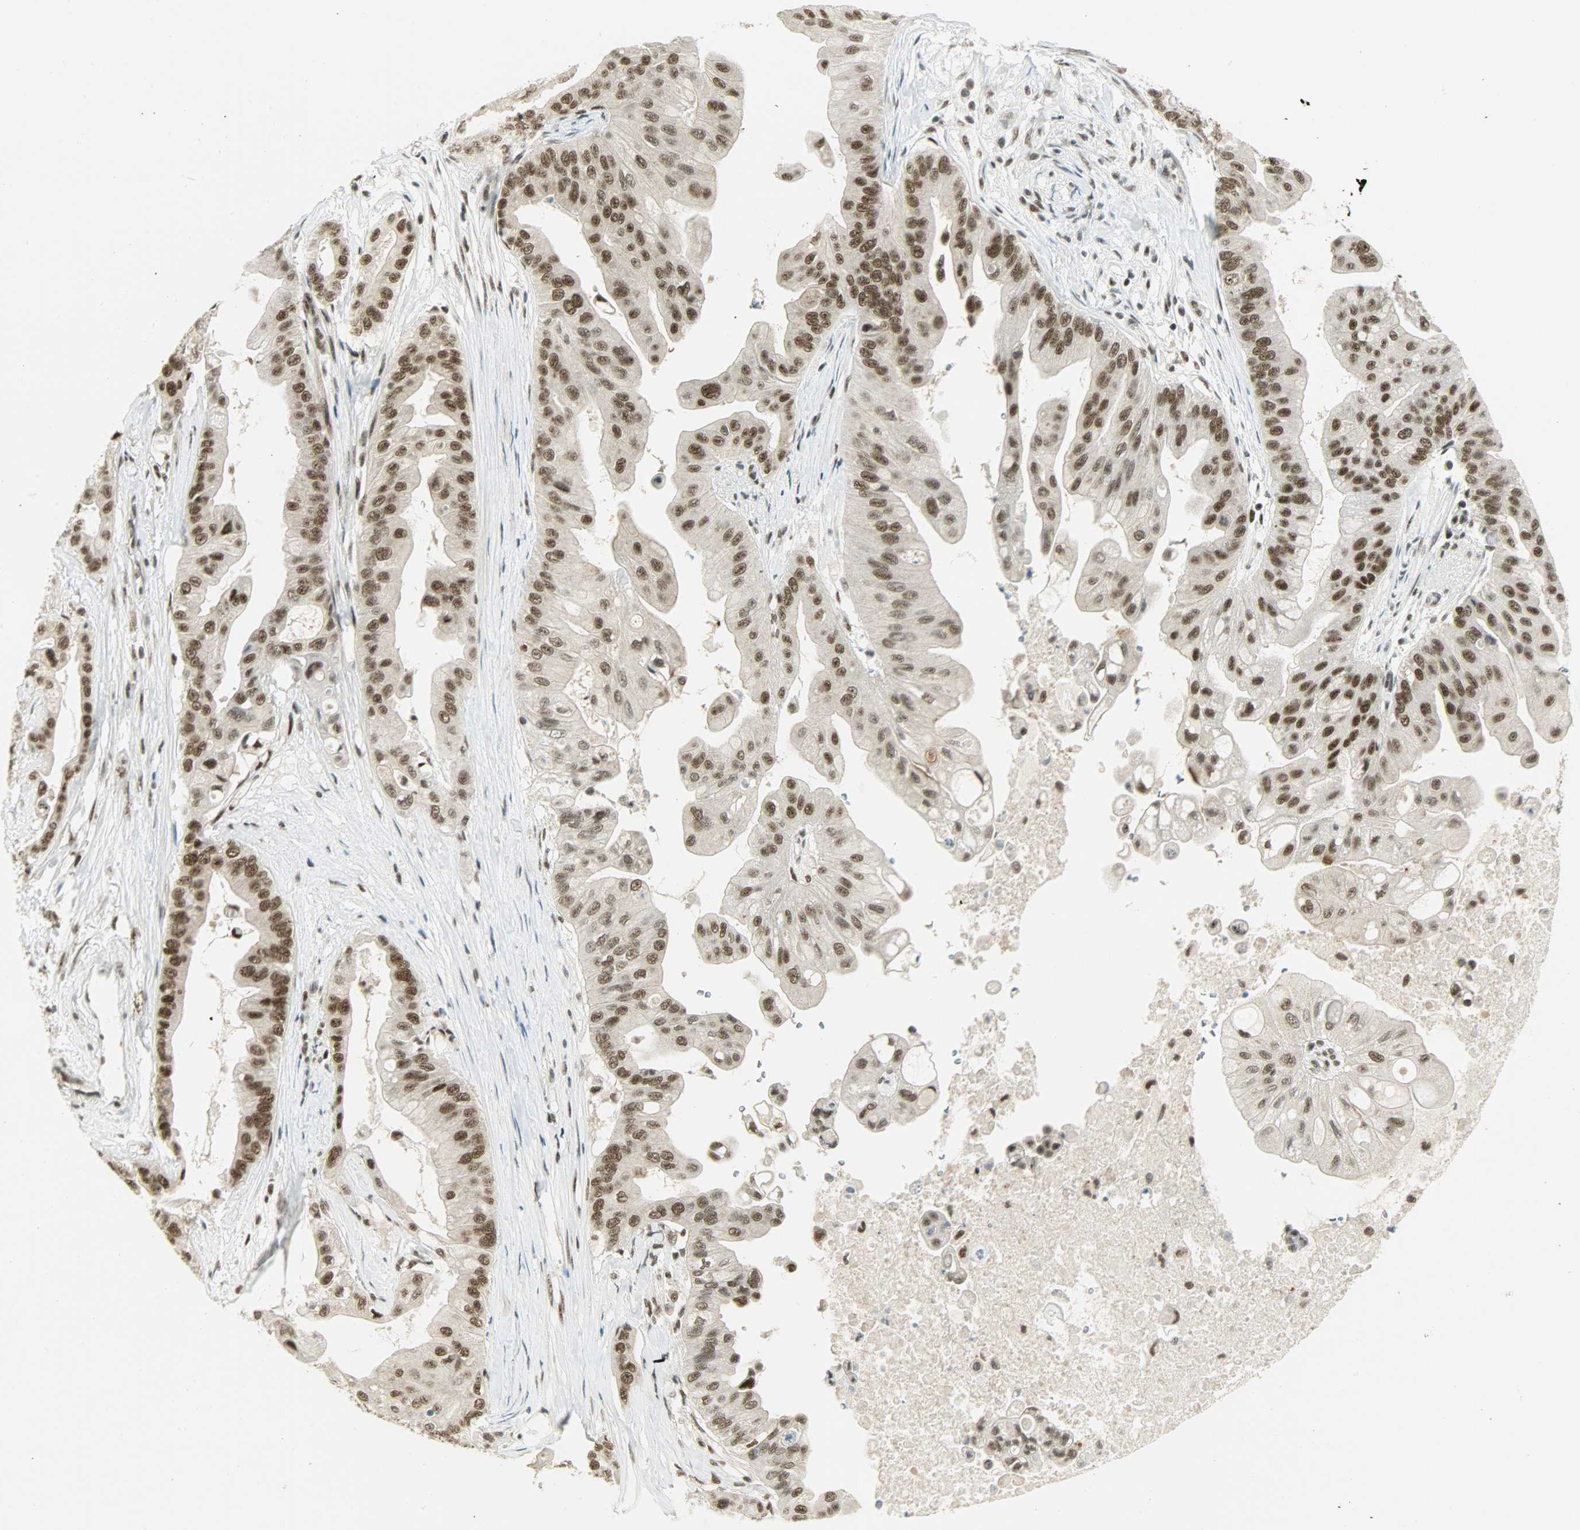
{"staining": {"intensity": "strong", "quantity": ">75%", "location": "nuclear"}, "tissue": "pancreatic cancer", "cell_type": "Tumor cells", "image_type": "cancer", "snomed": [{"axis": "morphology", "description": "Adenocarcinoma, NOS"}, {"axis": "topography", "description": "Pancreas"}], "caption": "Immunohistochemistry (IHC) (DAB) staining of human pancreatic adenocarcinoma shows strong nuclear protein positivity in approximately >75% of tumor cells.", "gene": "SUGP1", "patient": {"sex": "female", "age": 75}}